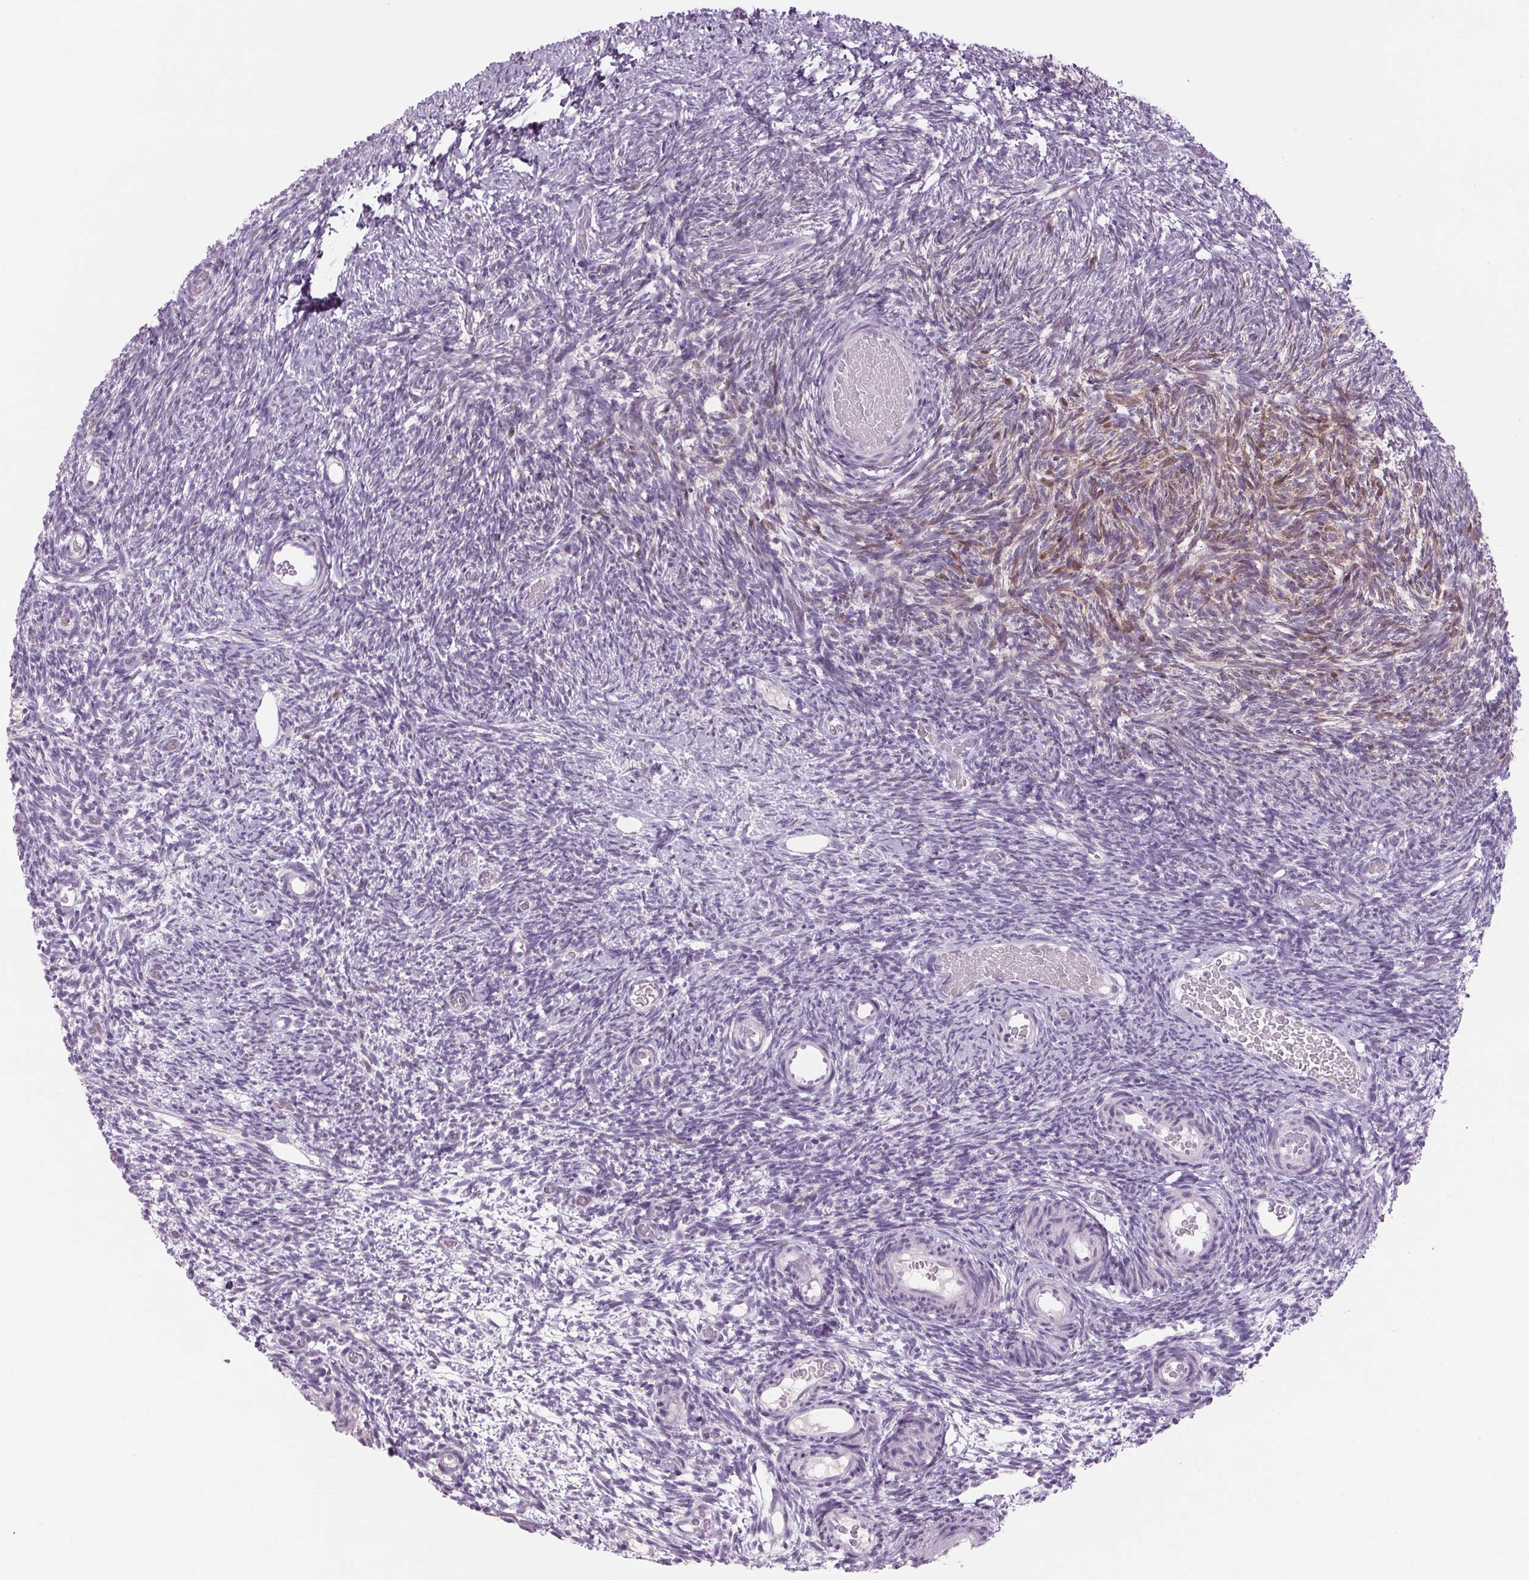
{"staining": {"intensity": "weak", "quantity": "25%-75%", "location": "cytoplasmic/membranous,nuclear"}, "tissue": "ovary", "cell_type": "Follicle cells", "image_type": "normal", "snomed": [{"axis": "morphology", "description": "Normal tissue, NOS"}, {"axis": "topography", "description": "Ovary"}], "caption": "Protein staining exhibits weak cytoplasmic/membranous,nuclear expression in approximately 25%-75% of follicle cells in normal ovary. (Brightfield microscopy of DAB IHC at high magnification).", "gene": "PPP1R1A", "patient": {"sex": "female", "age": 39}}